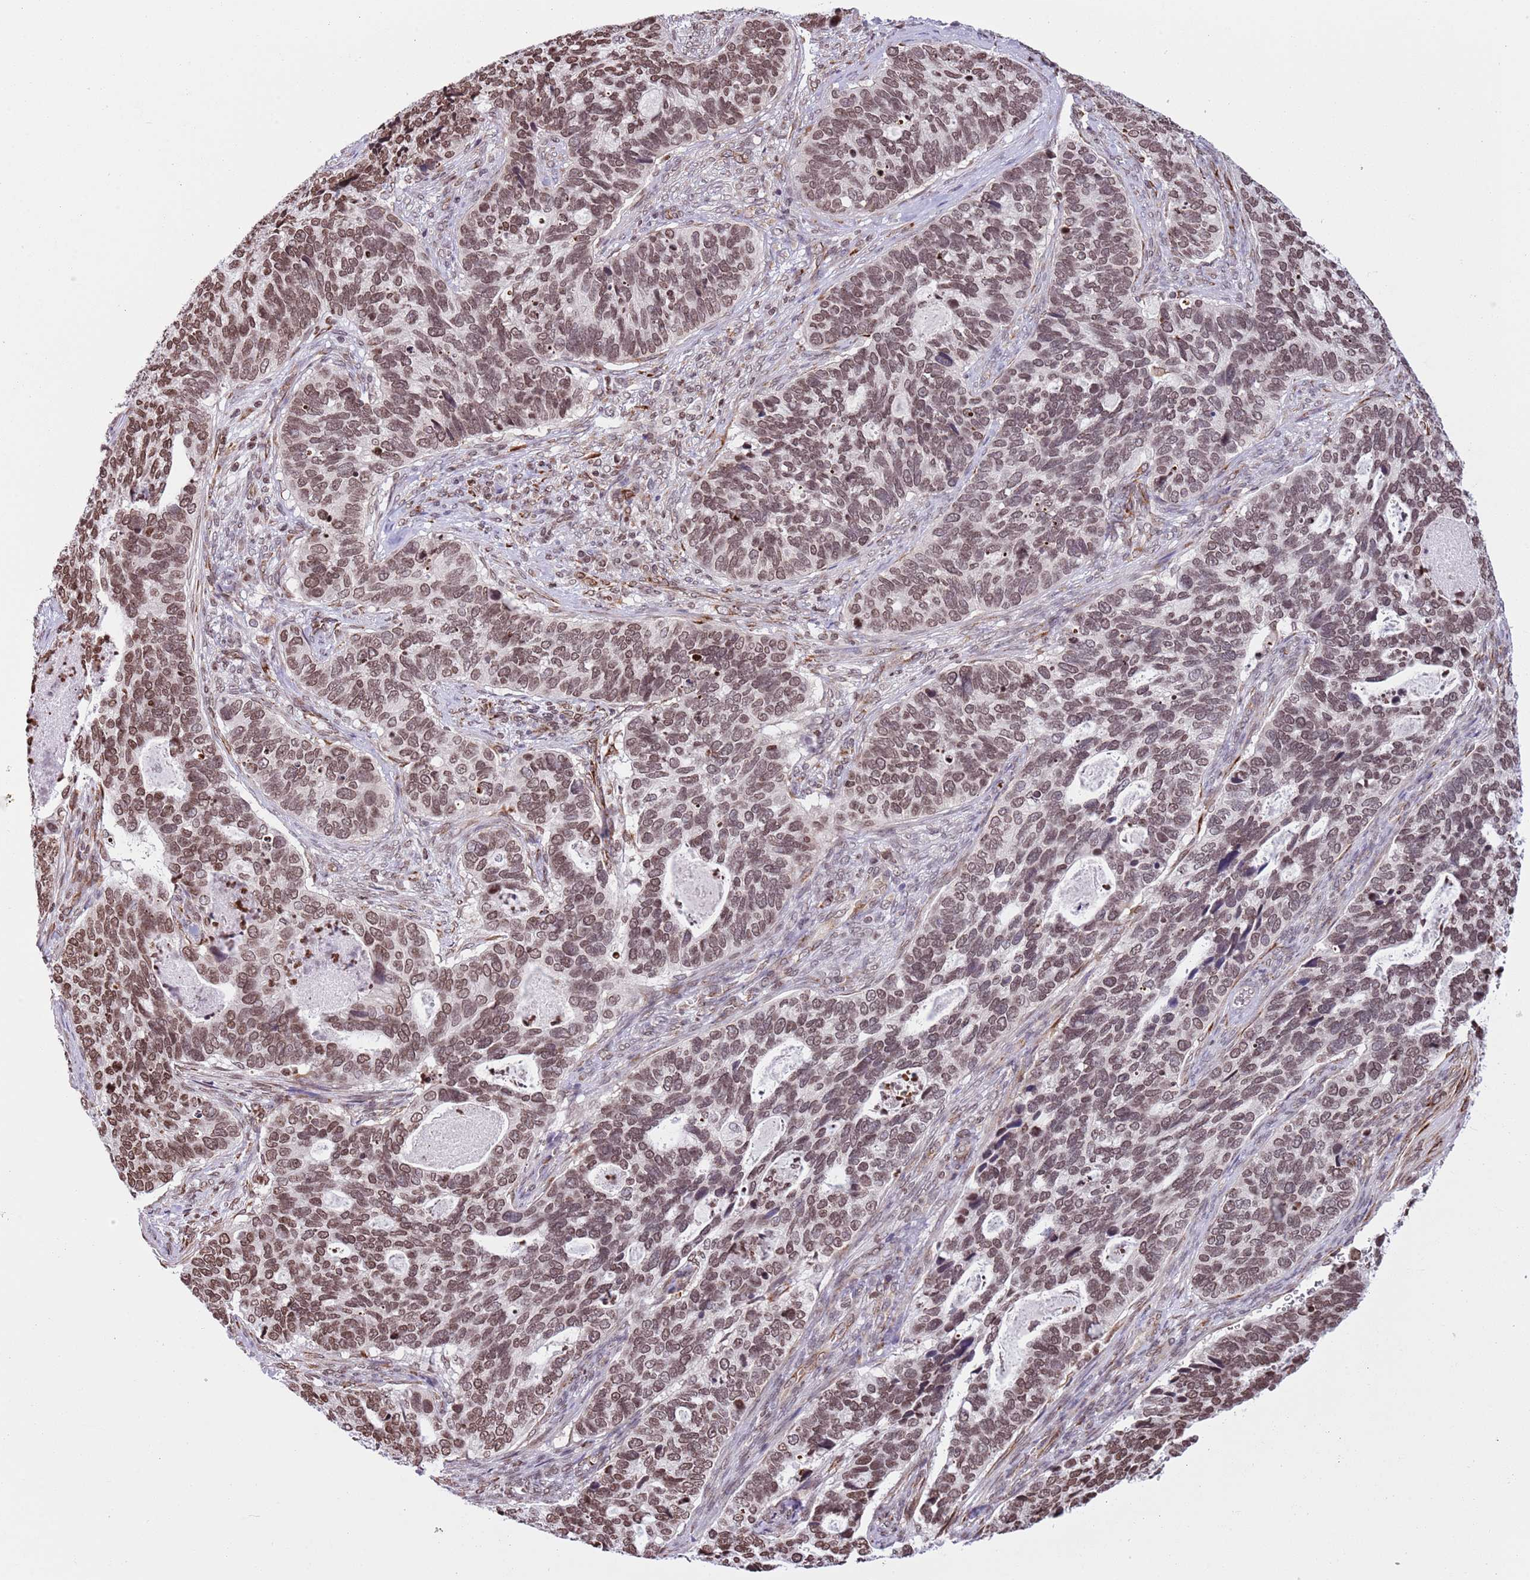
{"staining": {"intensity": "moderate", "quantity": ">75%", "location": "nuclear"}, "tissue": "cervical cancer", "cell_type": "Tumor cells", "image_type": "cancer", "snomed": [{"axis": "morphology", "description": "Squamous cell carcinoma, NOS"}, {"axis": "topography", "description": "Cervix"}], "caption": "IHC staining of cervical squamous cell carcinoma, which reveals medium levels of moderate nuclear positivity in about >75% of tumor cells indicating moderate nuclear protein positivity. The staining was performed using DAB (brown) for protein detection and nuclei were counterstained in hematoxylin (blue).", "gene": "NRIP1", "patient": {"sex": "female", "age": 38}}